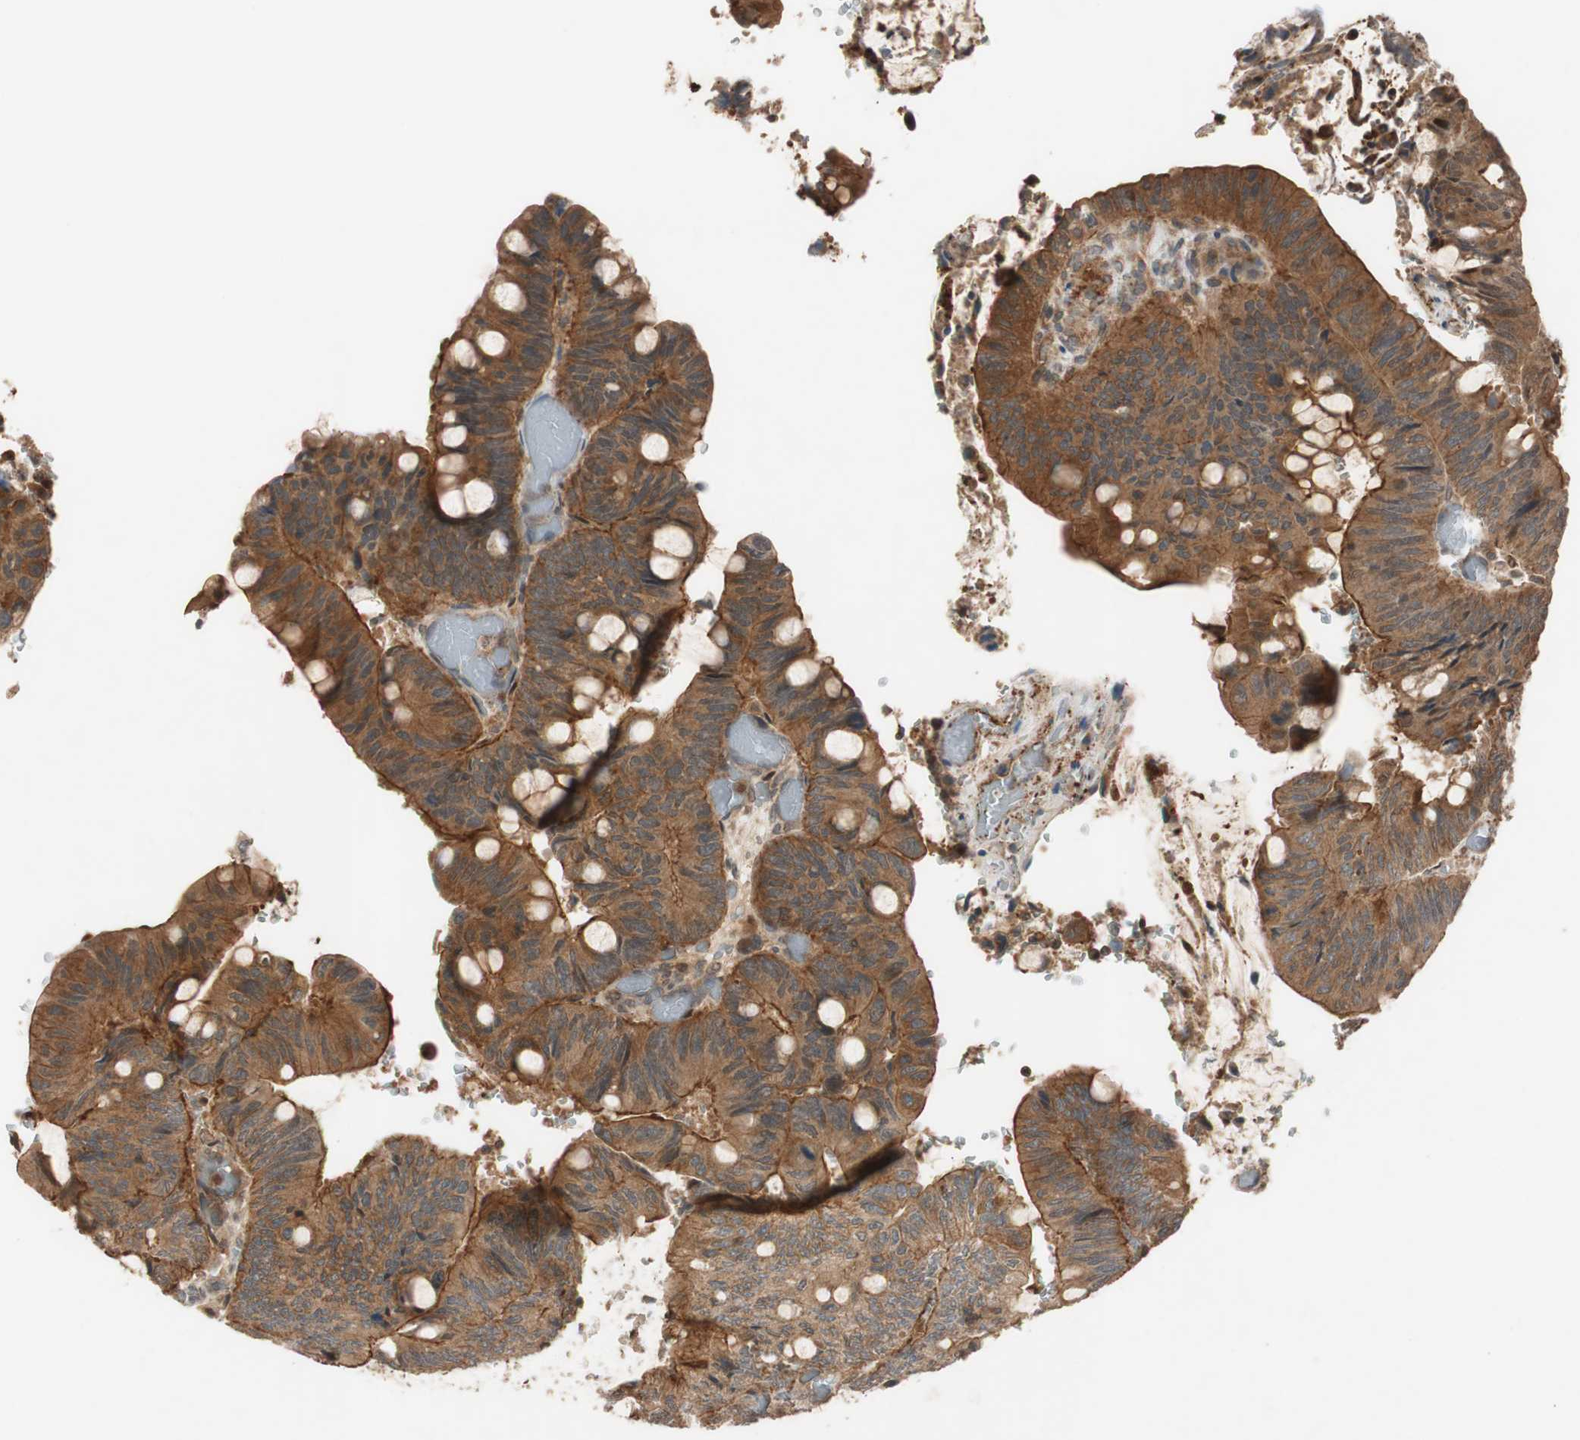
{"staining": {"intensity": "moderate", "quantity": ">75%", "location": "cytoplasmic/membranous"}, "tissue": "colorectal cancer", "cell_type": "Tumor cells", "image_type": "cancer", "snomed": [{"axis": "morphology", "description": "Normal tissue, NOS"}, {"axis": "morphology", "description": "Adenocarcinoma, NOS"}, {"axis": "topography", "description": "Rectum"}, {"axis": "topography", "description": "Peripheral nerve tissue"}], "caption": "High-power microscopy captured an IHC photomicrograph of colorectal adenocarcinoma, revealing moderate cytoplasmic/membranous staining in approximately >75% of tumor cells.", "gene": "EPHA8", "patient": {"sex": "male", "age": 92}}